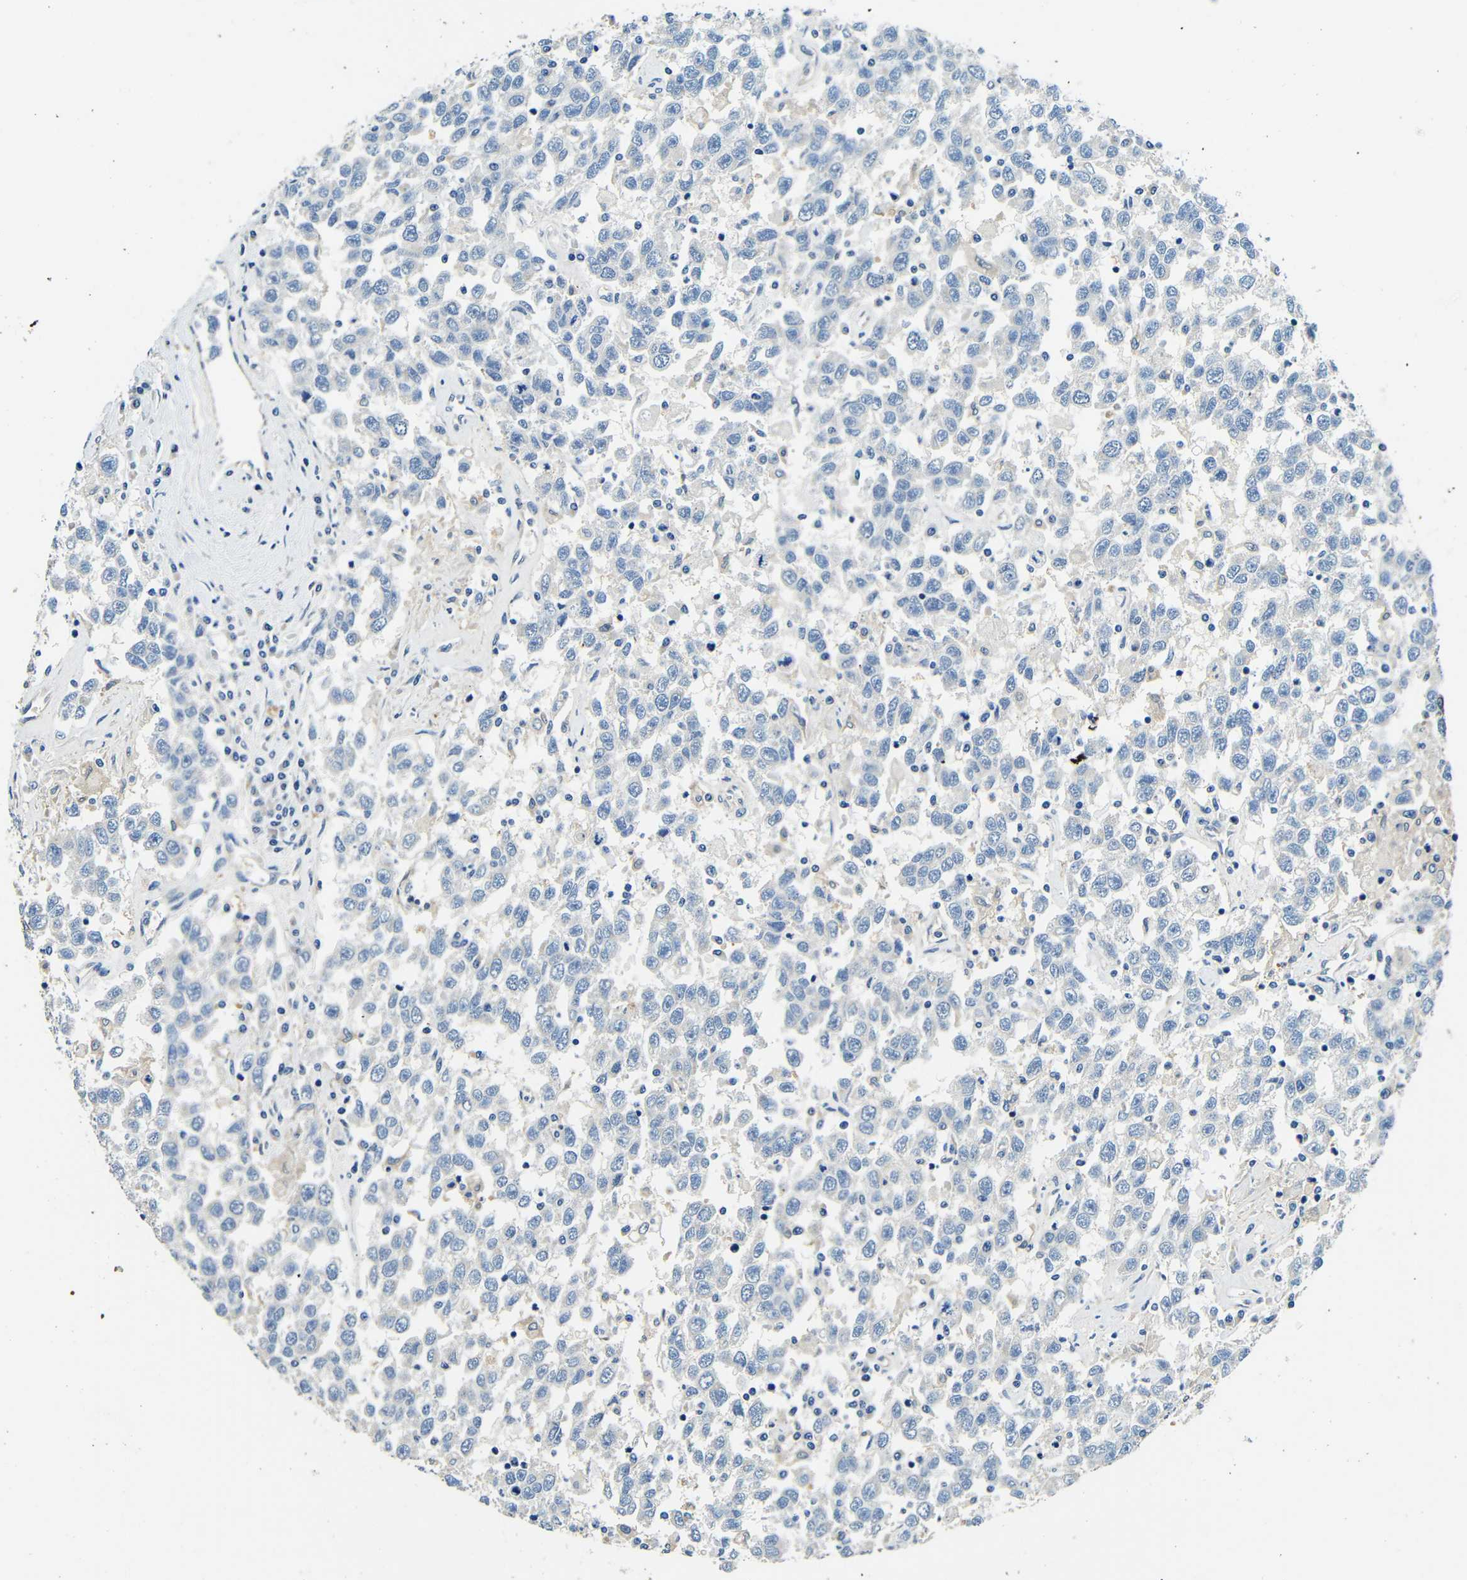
{"staining": {"intensity": "negative", "quantity": "none", "location": "none"}, "tissue": "testis cancer", "cell_type": "Tumor cells", "image_type": "cancer", "snomed": [{"axis": "morphology", "description": "Seminoma, NOS"}, {"axis": "topography", "description": "Testis"}], "caption": "Tumor cells are negative for brown protein staining in testis cancer.", "gene": "FMO5", "patient": {"sex": "male", "age": 41}}